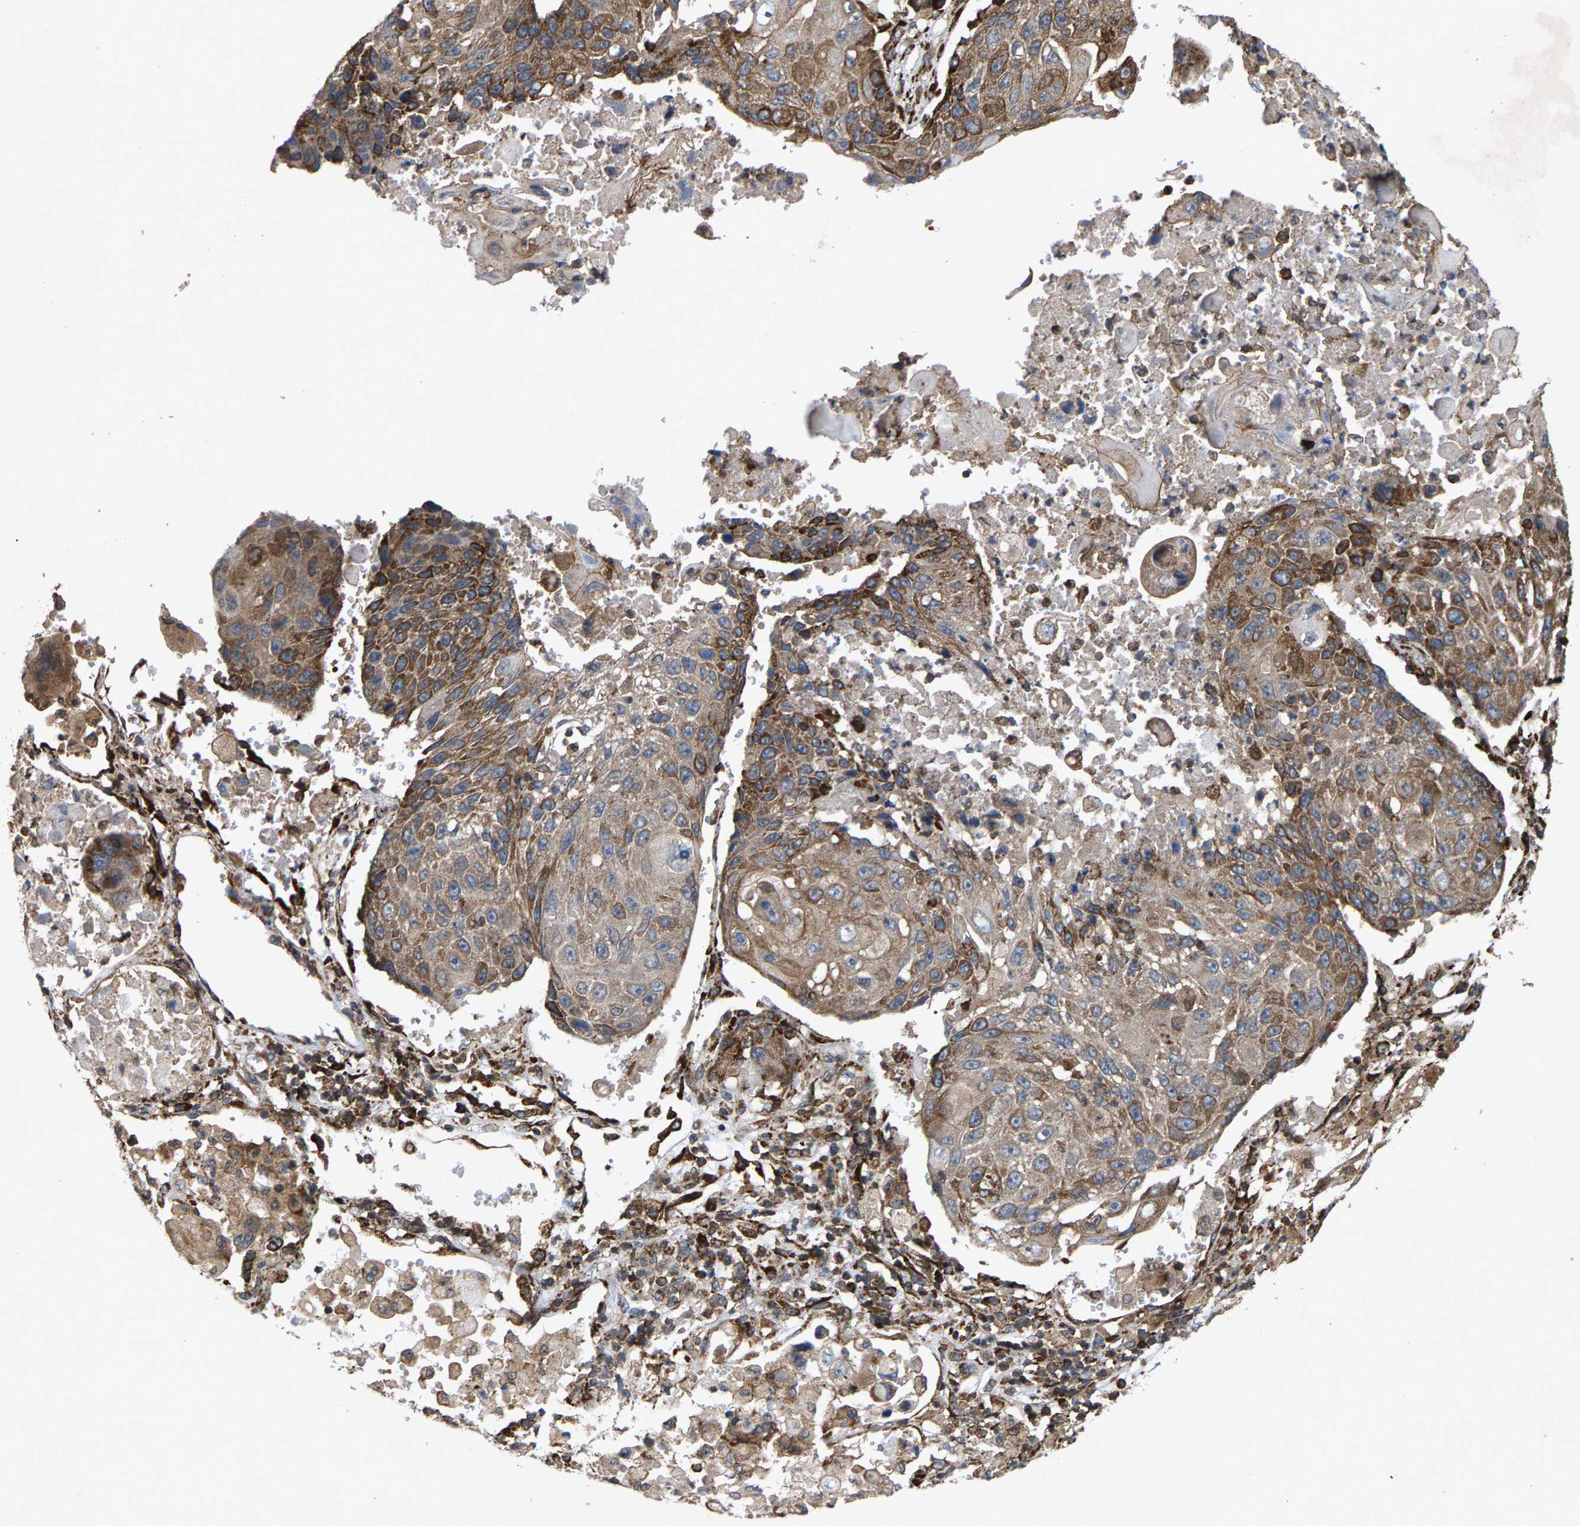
{"staining": {"intensity": "moderate", "quantity": ">75%", "location": "cytoplasmic/membranous"}, "tissue": "lung cancer", "cell_type": "Tumor cells", "image_type": "cancer", "snomed": [{"axis": "morphology", "description": "Squamous cell carcinoma, NOS"}, {"axis": "topography", "description": "Lung"}], "caption": "Protein staining demonstrates moderate cytoplasmic/membranous expression in about >75% of tumor cells in lung squamous cell carcinoma.", "gene": "FGD3", "patient": {"sex": "male", "age": 61}}